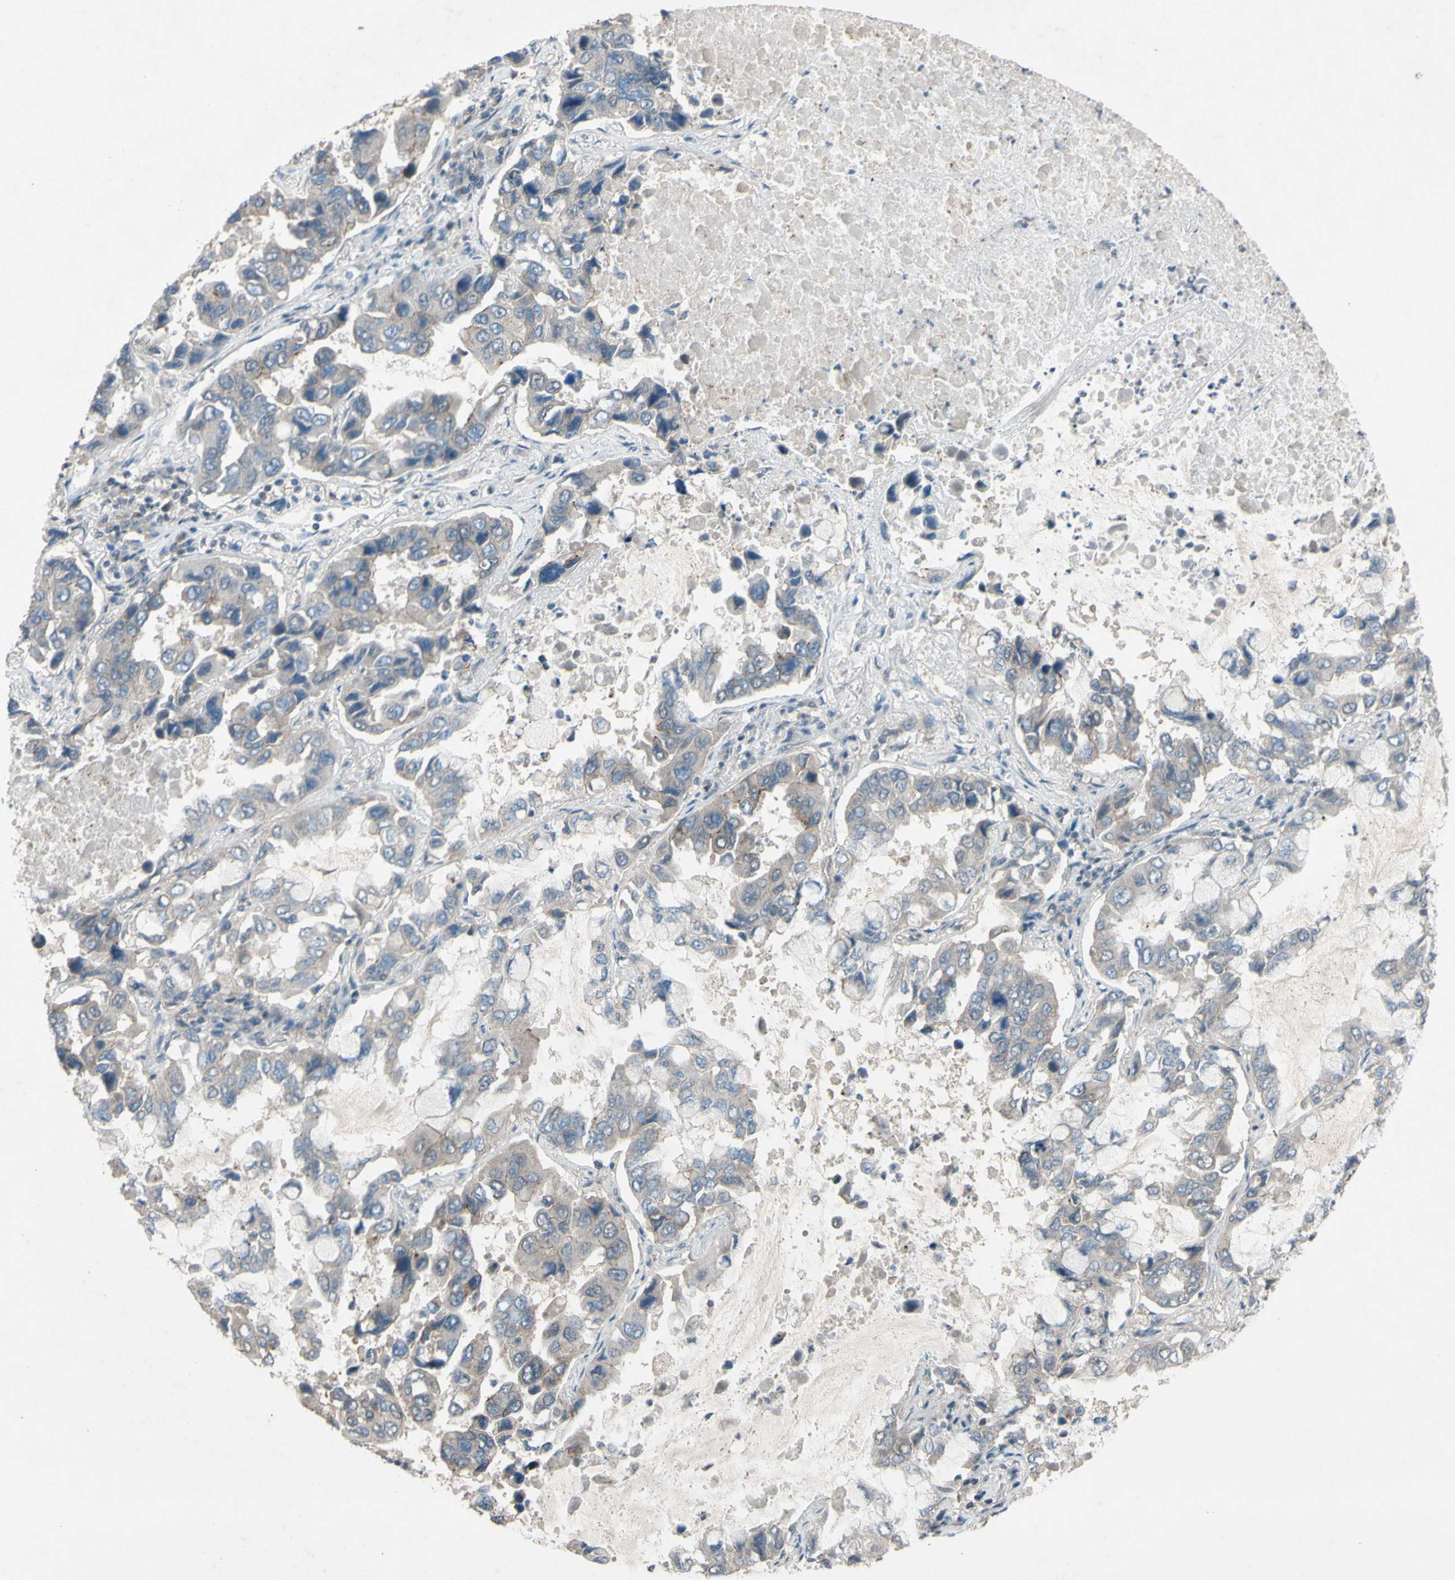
{"staining": {"intensity": "negative", "quantity": "none", "location": "none"}, "tissue": "lung cancer", "cell_type": "Tumor cells", "image_type": "cancer", "snomed": [{"axis": "morphology", "description": "Adenocarcinoma, NOS"}, {"axis": "topography", "description": "Lung"}], "caption": "Immunohistochemical staining of lung cancer exhibits no significant expression in tumor cells. The staining is performed using DAB (3,3'-diaminobenzidine) brown chromogen with nuclei counter-stained in using hematoxylin.", "gene": "CDCP1", "patient": {"sex": "male", "age": 64}}